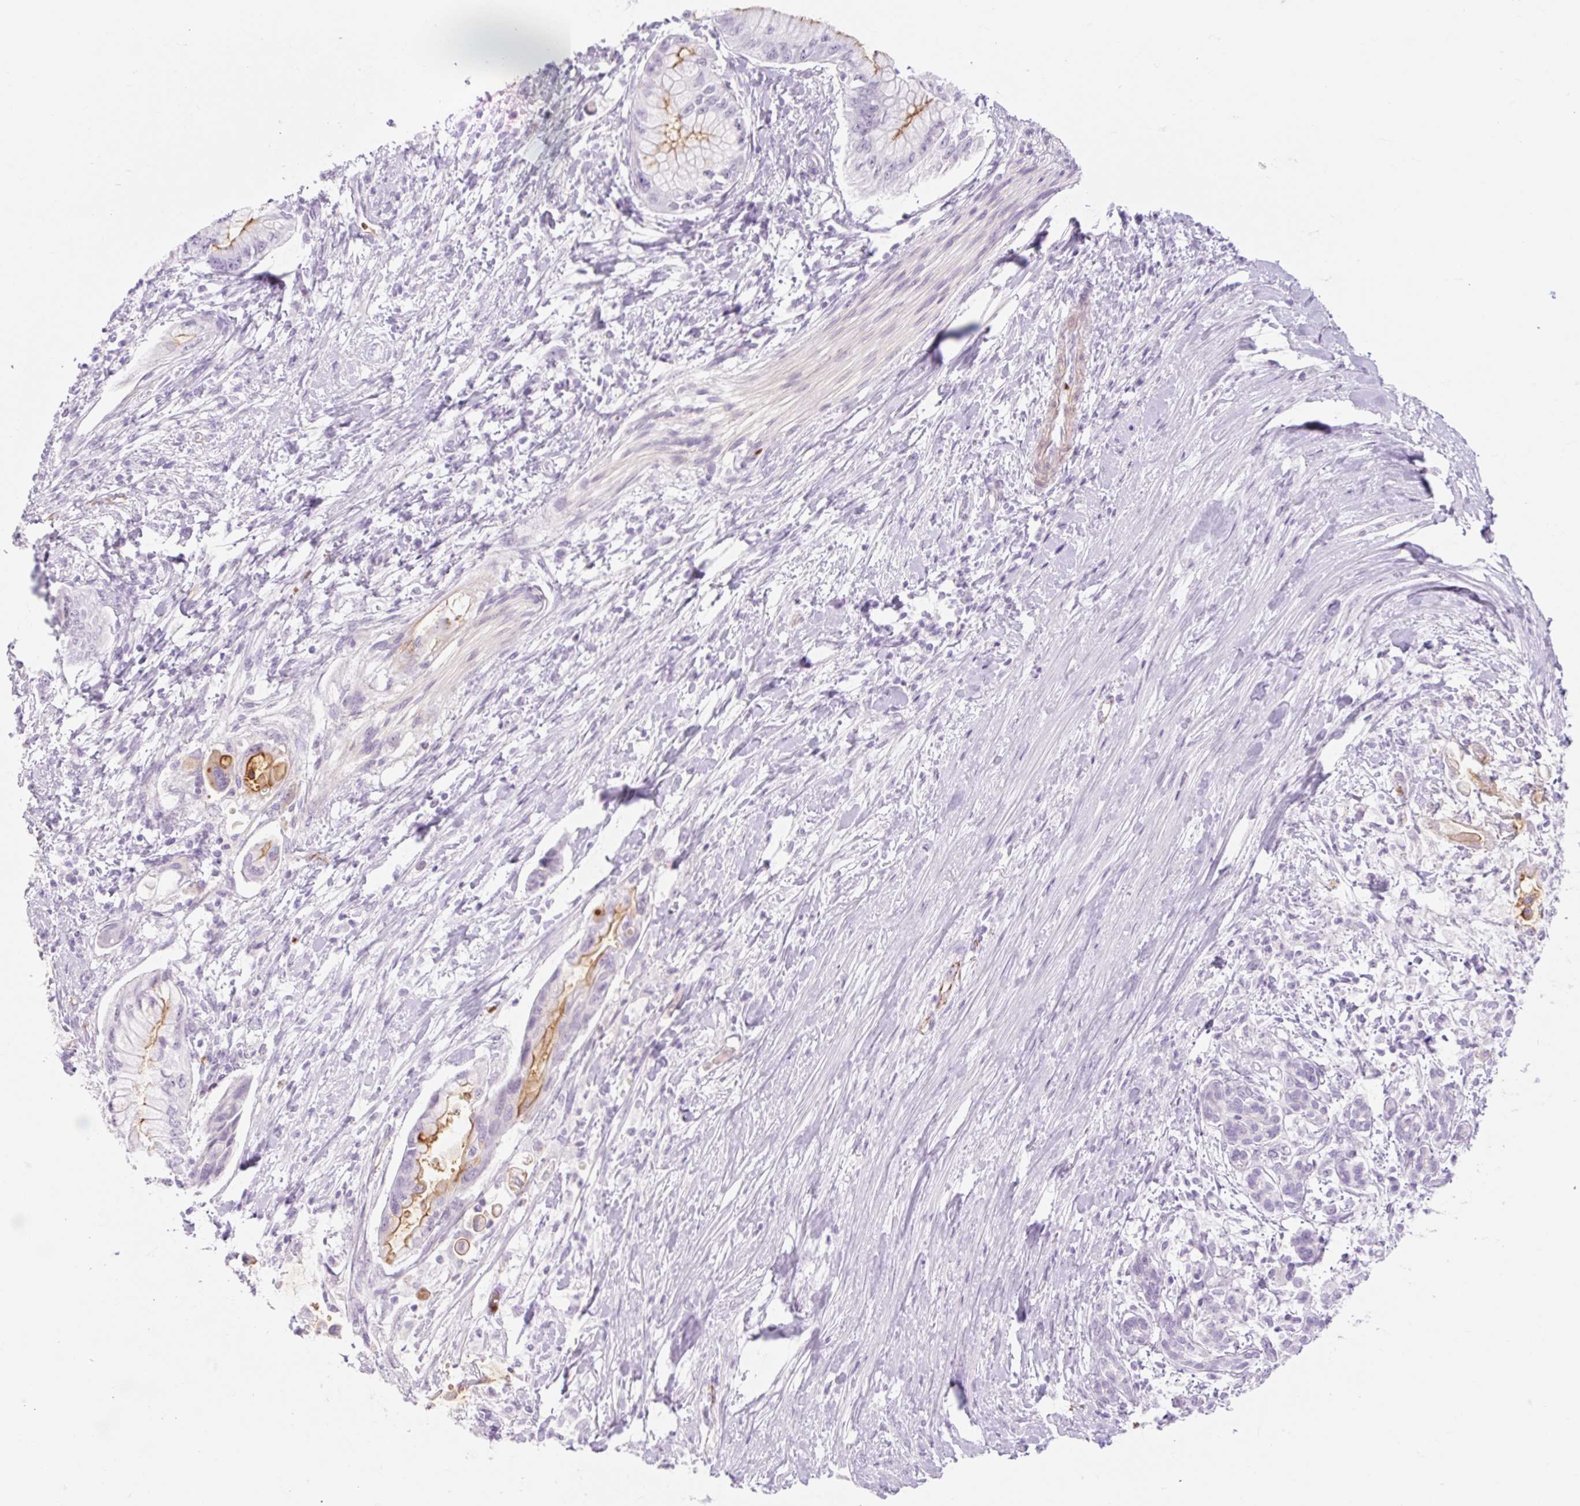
{"staining": {"intensity": "weak", "quantity": "<25%", "location": "cytoplasmic/membranous"}, "tissue": "pancreatic cancer", "cell_type": "Tumor cells", "image_type": "cancer", "snomed": [{"axis": "morphology", "description": "Adenocarcinoma, NOS"}, {"axis": "topography", "description": "Pancreas"}], "caption": "There is no significant staining in tumor cells of pancreatic cancer. (DAB immunohistochemistry visualized using brightfield microscopy, high magnification).", "gene": "TAF1L", "patient": {"sex": "male", "age": 48}}